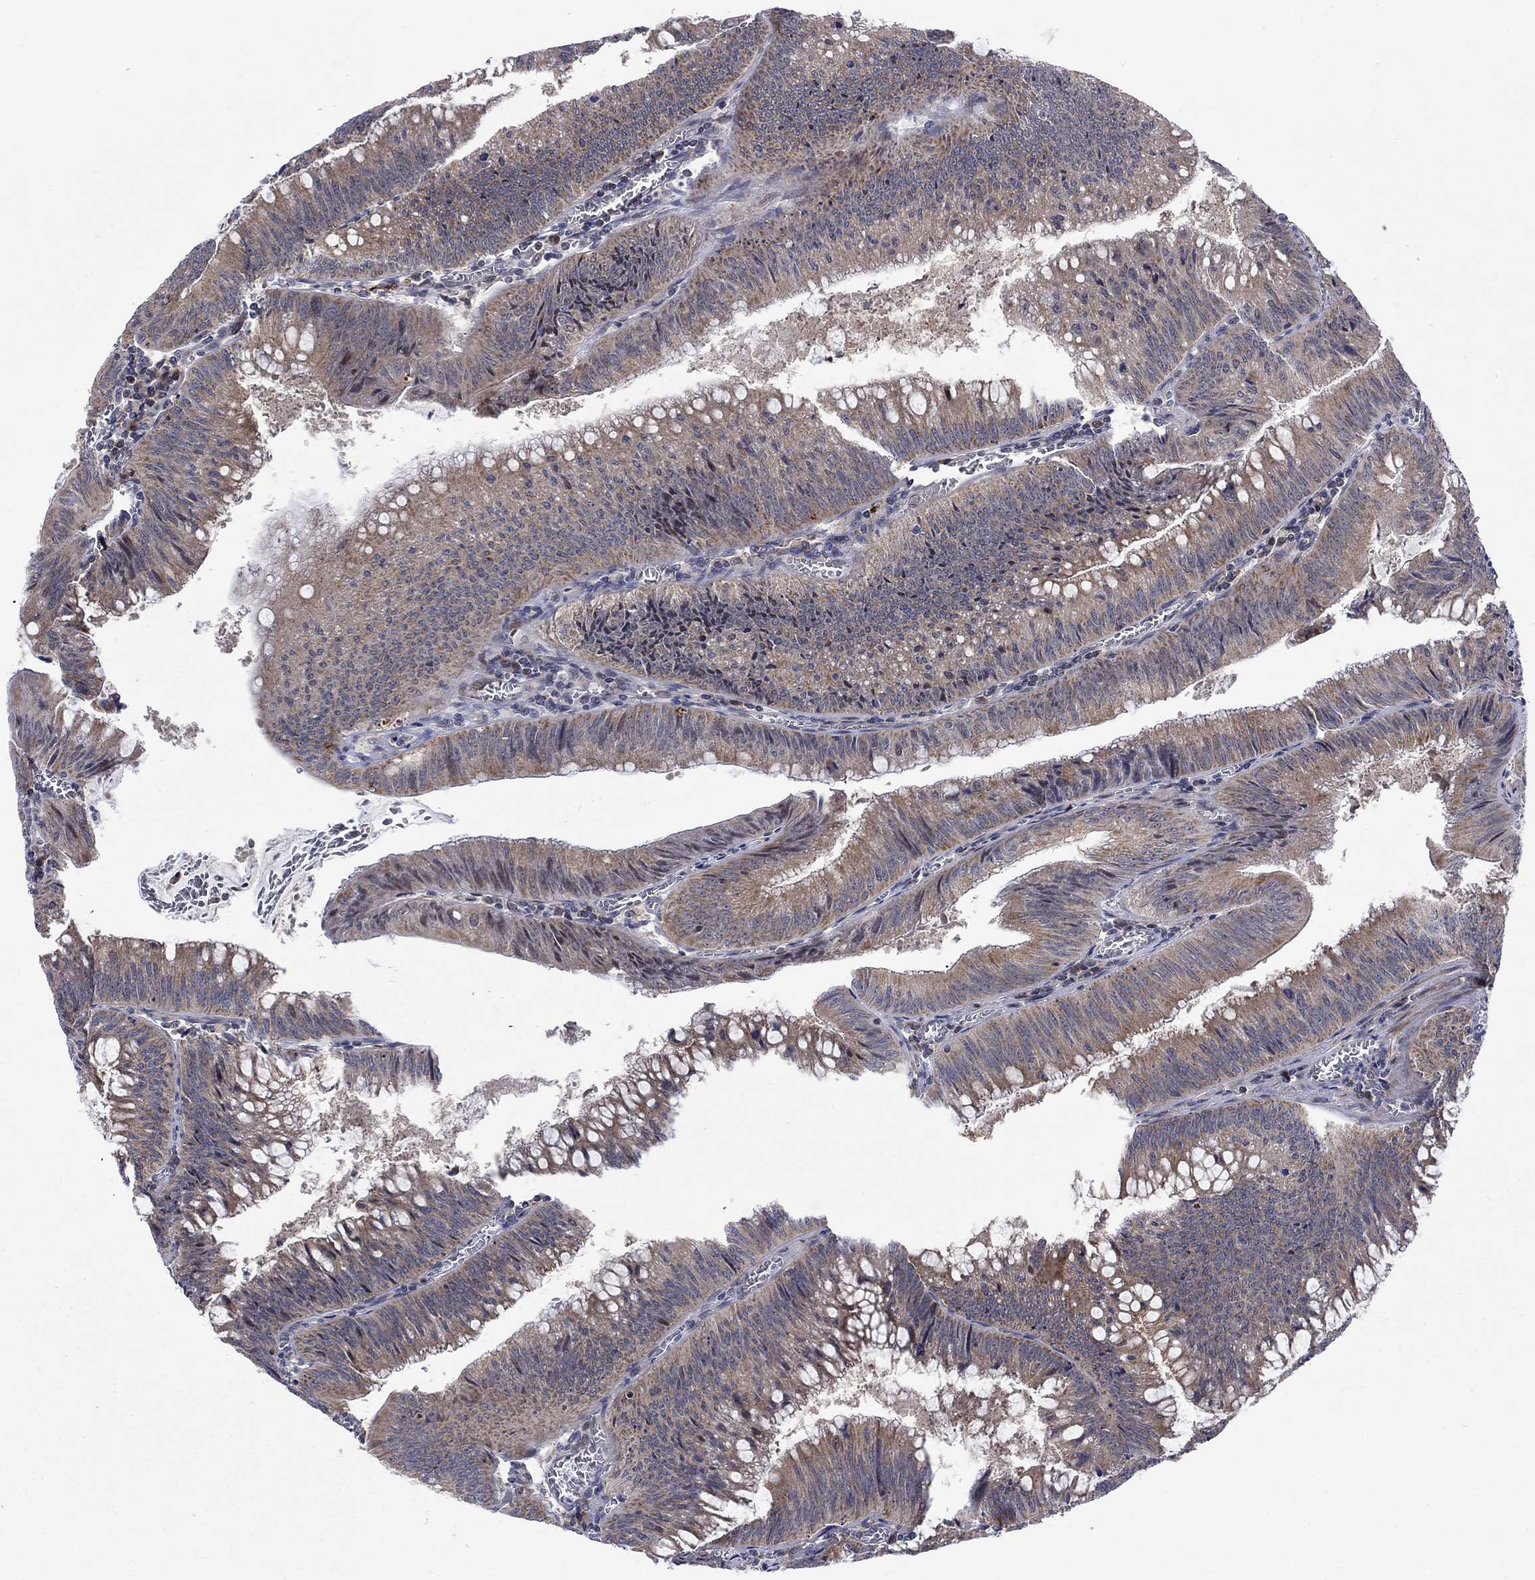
{"staining": {"intensity": "moderate", "quantity": ">75%", "location": "cytoplasmic/membranous"}, "tissue": "colorectal cancer", "cell_type": "Tumor cells", "image_type": "cancer", "snomed": [{"axis": "morphology", "description": "Adenocarcinoma, NOS"}, {"axis": "topography", "description": "Rectum"}], "caption": "Human colorectal adenocarcinoma stained for a protein (brown) exhibits moderate cytoplasmic/membranous positive positivity in about >75% of tumor cells.", "gene": "SLC35F2", "patient": {"sex": "female", "age": 72}}